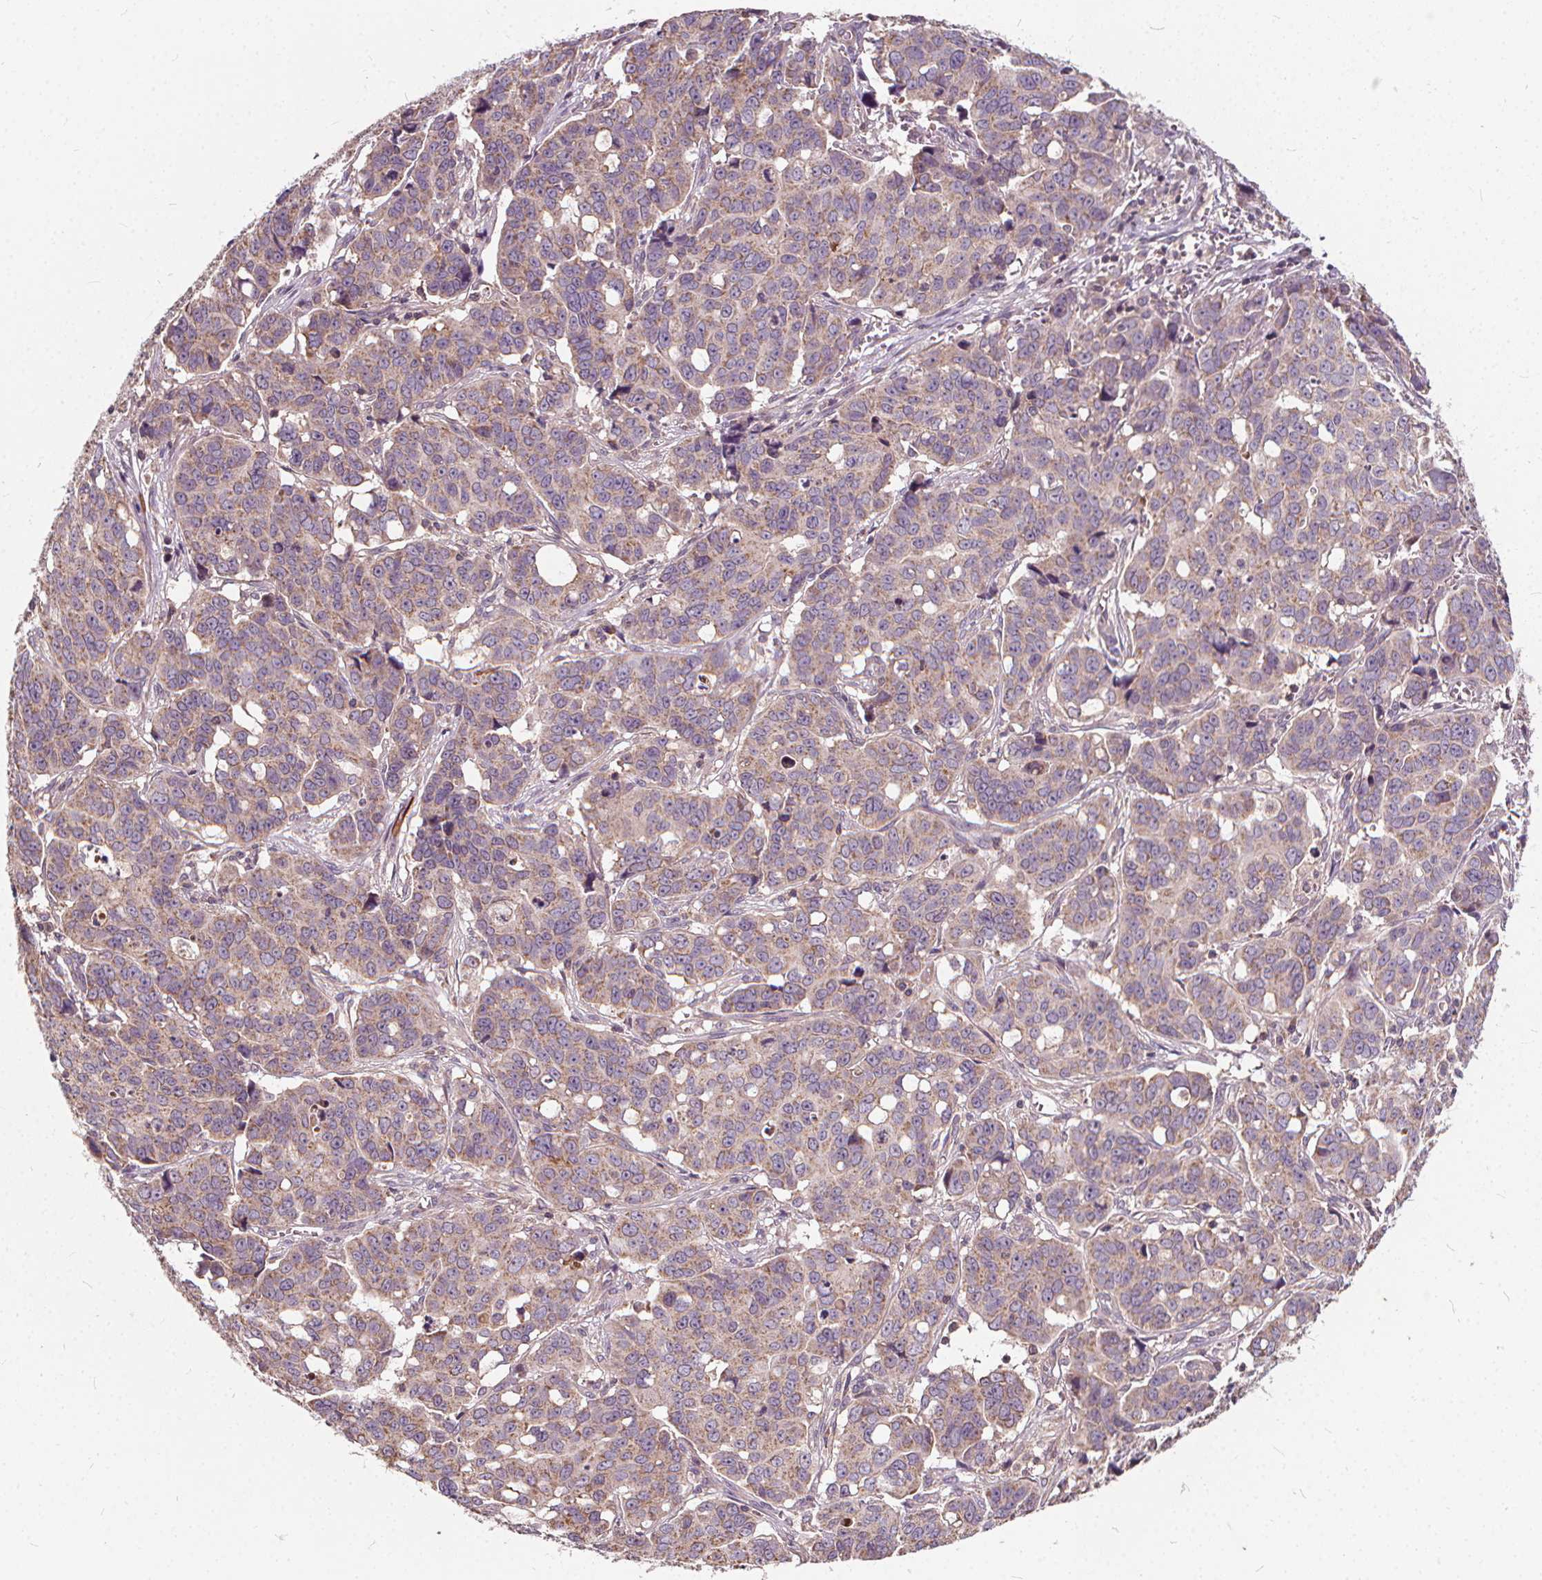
{"staining": {"intensity": "weak", "quantity": ">75%", "location": "cytoplasmic/membranous"}, "tissue": "ovarian cancer", "cell_type": "Tumor cells", "image_type": "cancer", "snomed": [{"axis": "morphology", "description": "Carcinoma, endometroid"}, {"axis": "topography", "description": "Ovary"}], "caption": "Immunohistochemical staining of human ovarian cancer shows low levels of weak cytoplasmic/membranous positivity in about >75% of tumor cells.", "gene": "ORAI2", "patient": {"sex": "female", "age": 78}}